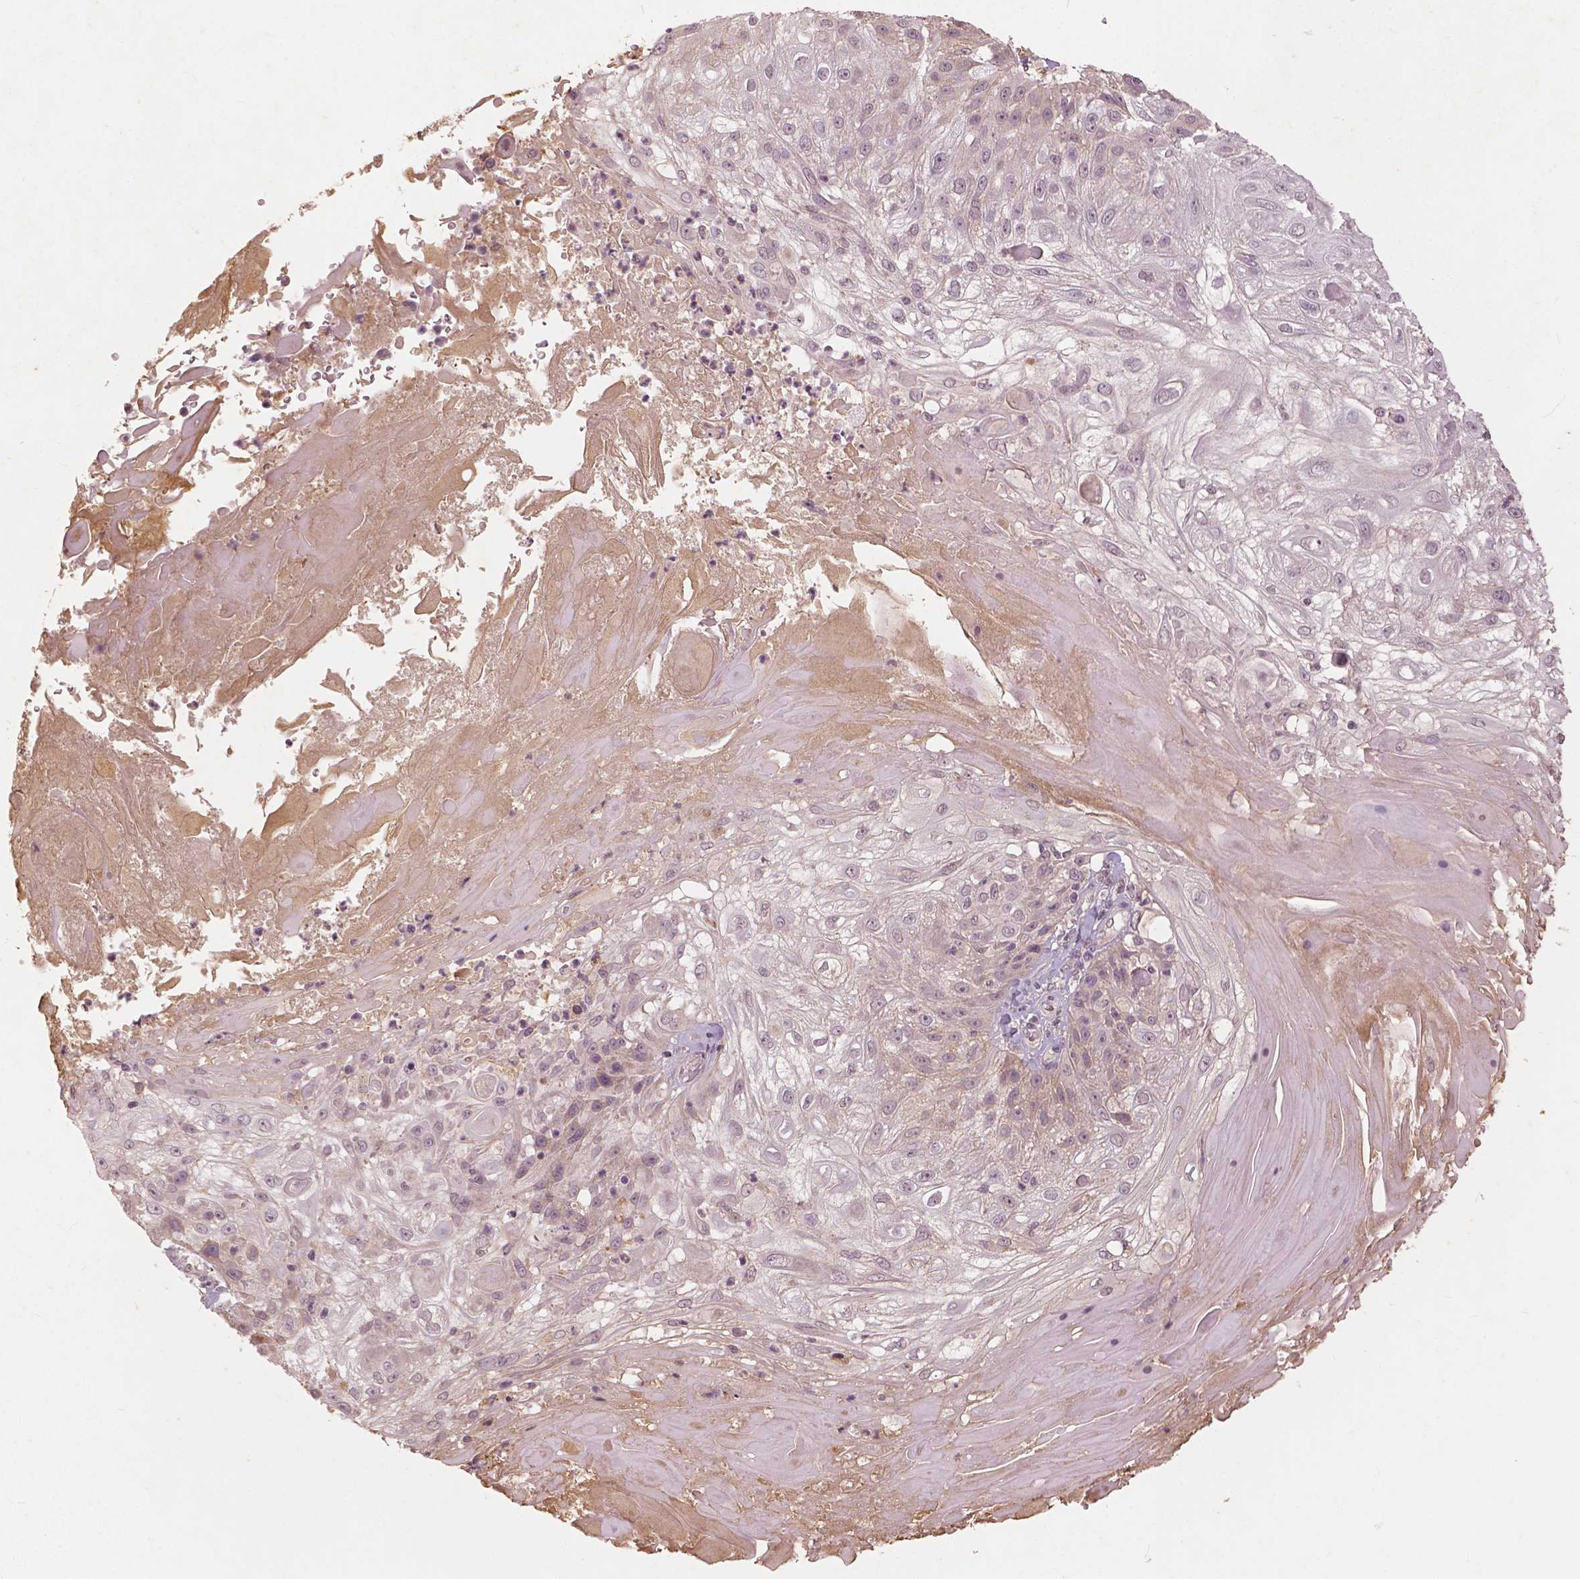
{"staining": {"intensity": "weak", "quantity": "25%-75%", "location": "nuclear"}, "tissue": "skin cancer", "cell_type": "Tumor cells", "image_type": "cancer", "snomed": [{"axis": "morphology", "description": "Normal tissue, NOS"}, {"axis": "morphology", "description": "Squamous cell carcinoma, NOS"}, {"axis": "topography", "description": "Skin"}], "caption": "A micrograph showing weak nuclear positivity in approximately 25%-75% of tumor cells in squamous cell carcinoma (skin), as visualized by brown immunohistochemical staining.", "gene": "ANGPTL4", "patient": {"sex": "female", "age": 83}}